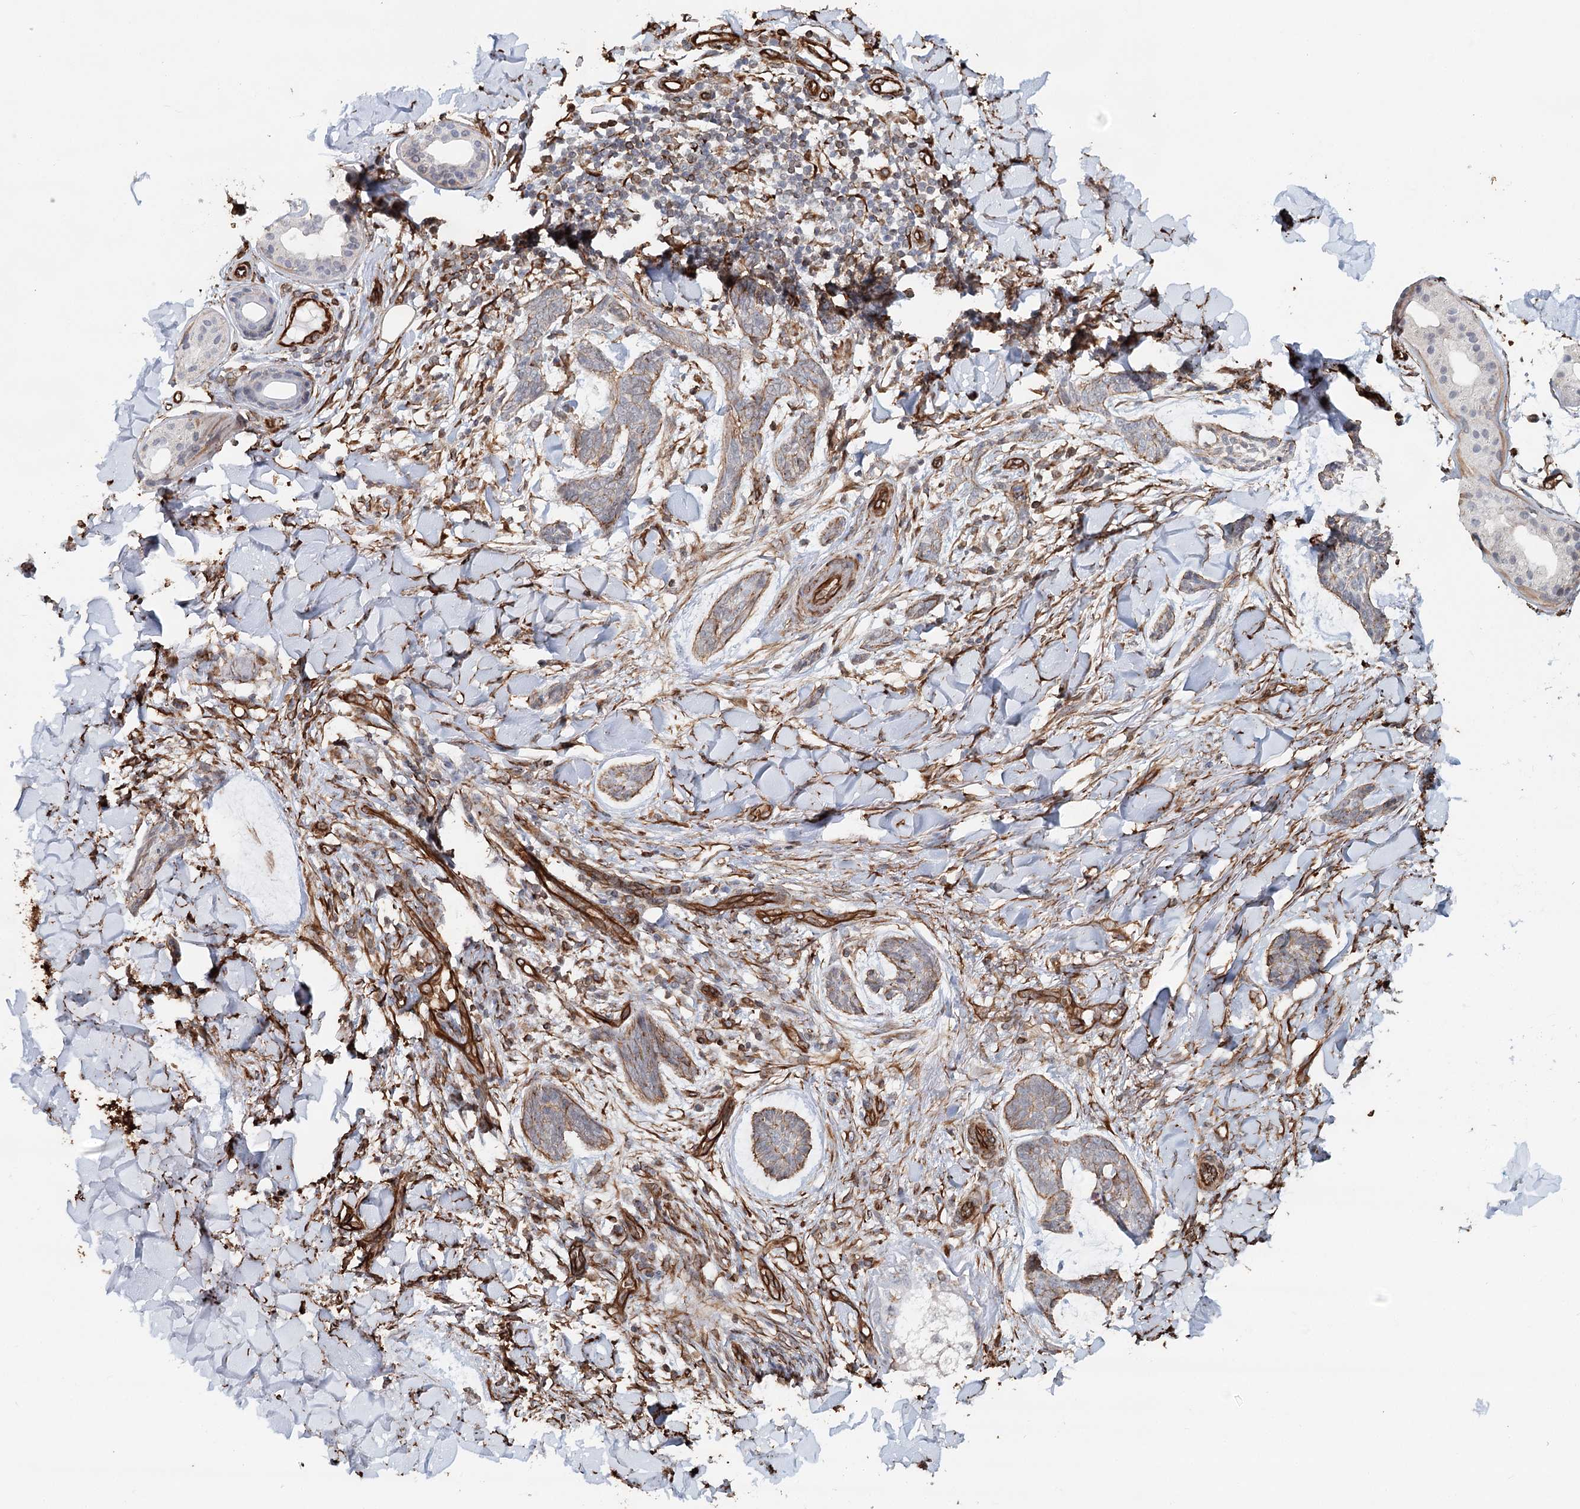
{"staining": {"intensity": "moderate", "quantity": ">75%", "location": "cytoplasmic/membranous"}, "tissue": "skin cancer", "cell_type": "Tumor cells", "image_type": "cancer", "snomed": [{"axis": "morphology", "description": "Basal cell carcinoma"}, {"axis": "topography", "description": "Skin"}], "caption": "Immunohistochemical staining of human basal cell carcinoma (skin) reveals moderate cytoplasmic/membranous protein expression in approximately >75% of tumor cells. Ihc stains the protein in brown and the nuclei are stained blue.", "gene": "SYNPO", "patient": {"sex": "male", "age": 43}}